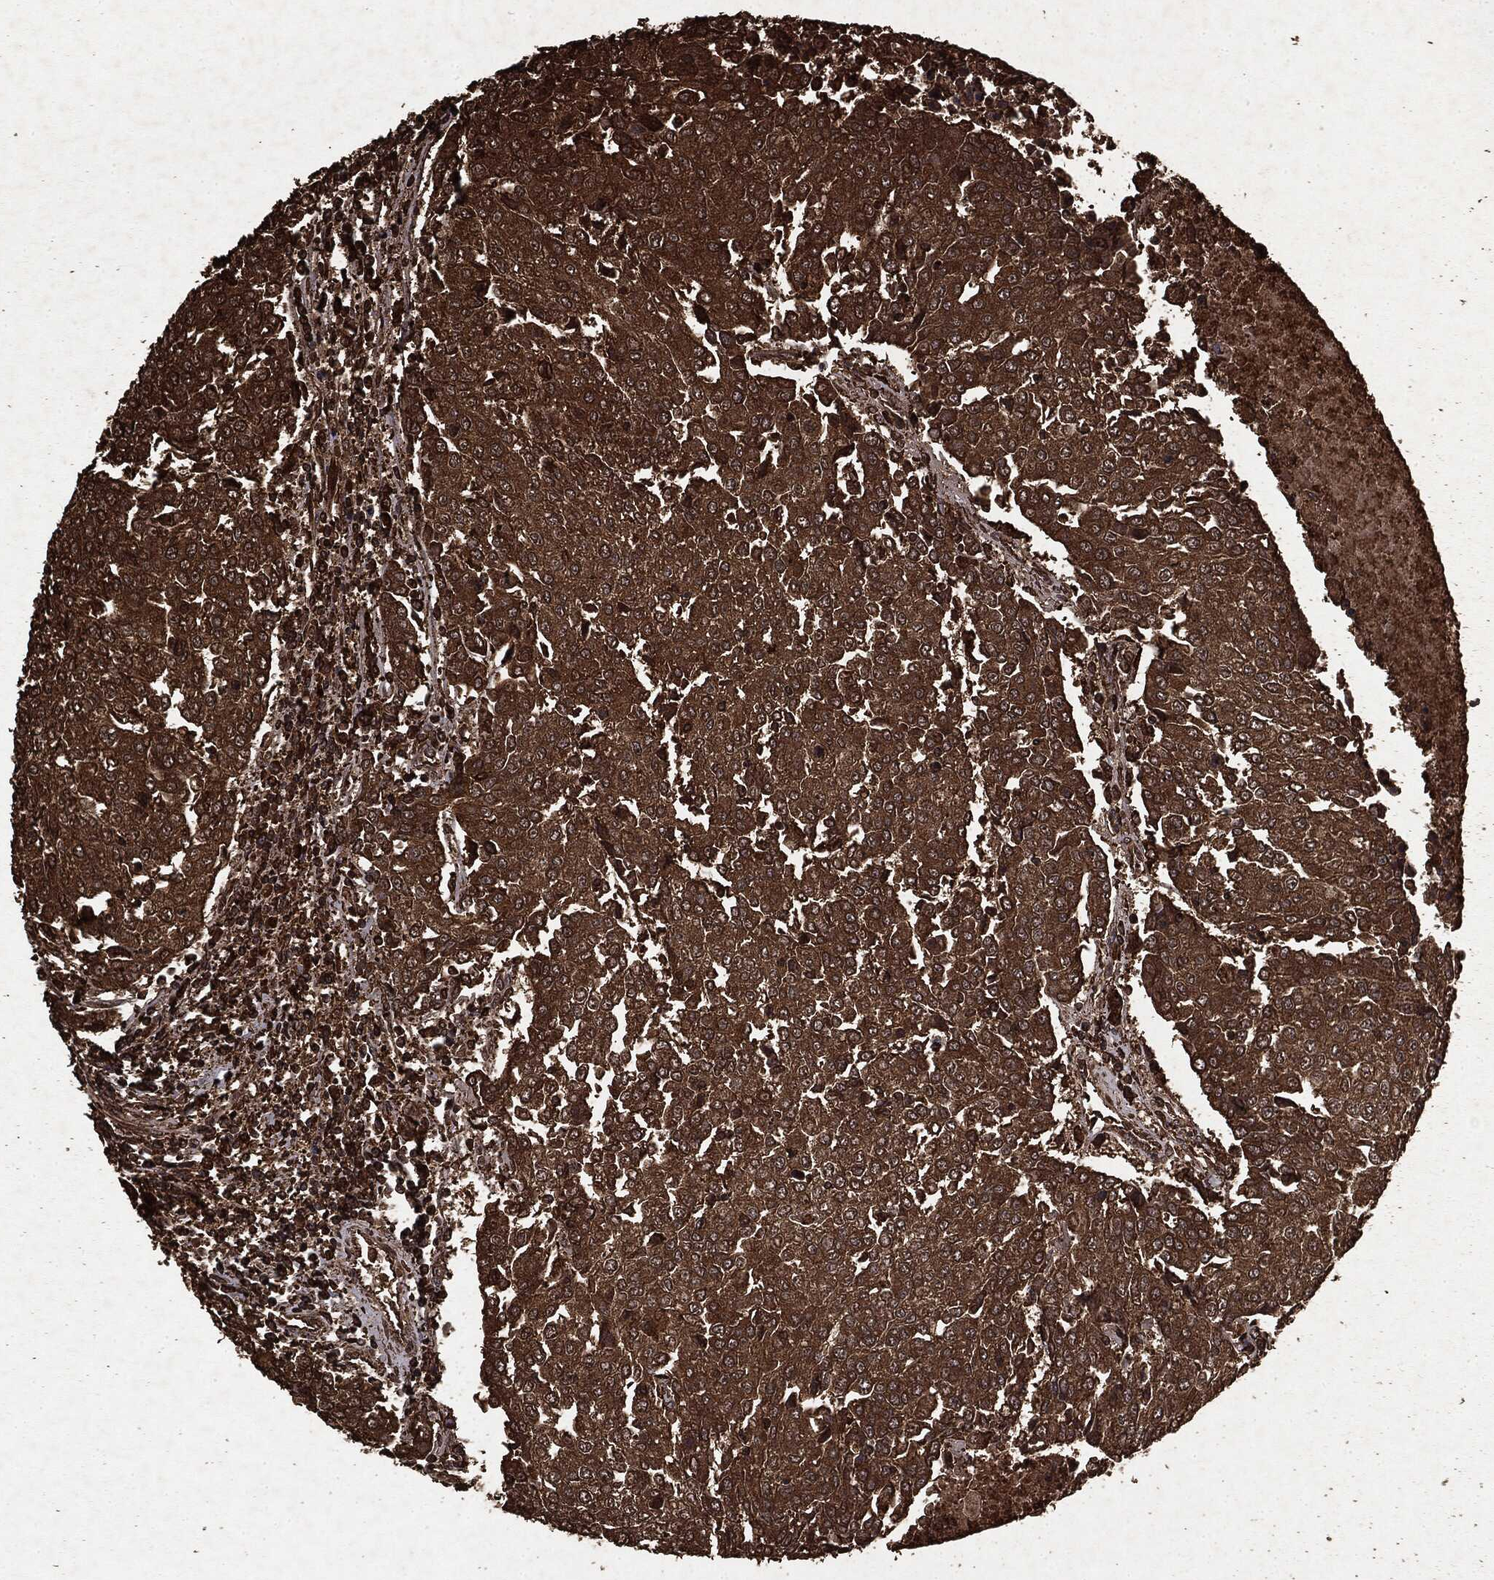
{"staining": {"intensity": "strong", "quantity": ">75%", "location": "cytoplasmic/membranous"}, "tissue": "urothelial cancer", "cell_type": "Tumor cells", "image_type": "cancer", "snomed": [{"axis": "morphology", "description": "Urothelial carcinoma, High grade"}, {"axis": "topography", "description": "Urinary bladder"}], "caption": "The image demonstrates a brown stain indicating the presence of a protein in the cytoplasmic/membranous of tumor cells in urothelial carcinoma (high-grade). (DAB (3,3'-diaminobenzidine) = brown stain, brightfield microscopy at high magnification).", "gene": "ARAF", "patient": {"sex": "female", "age": 85}}